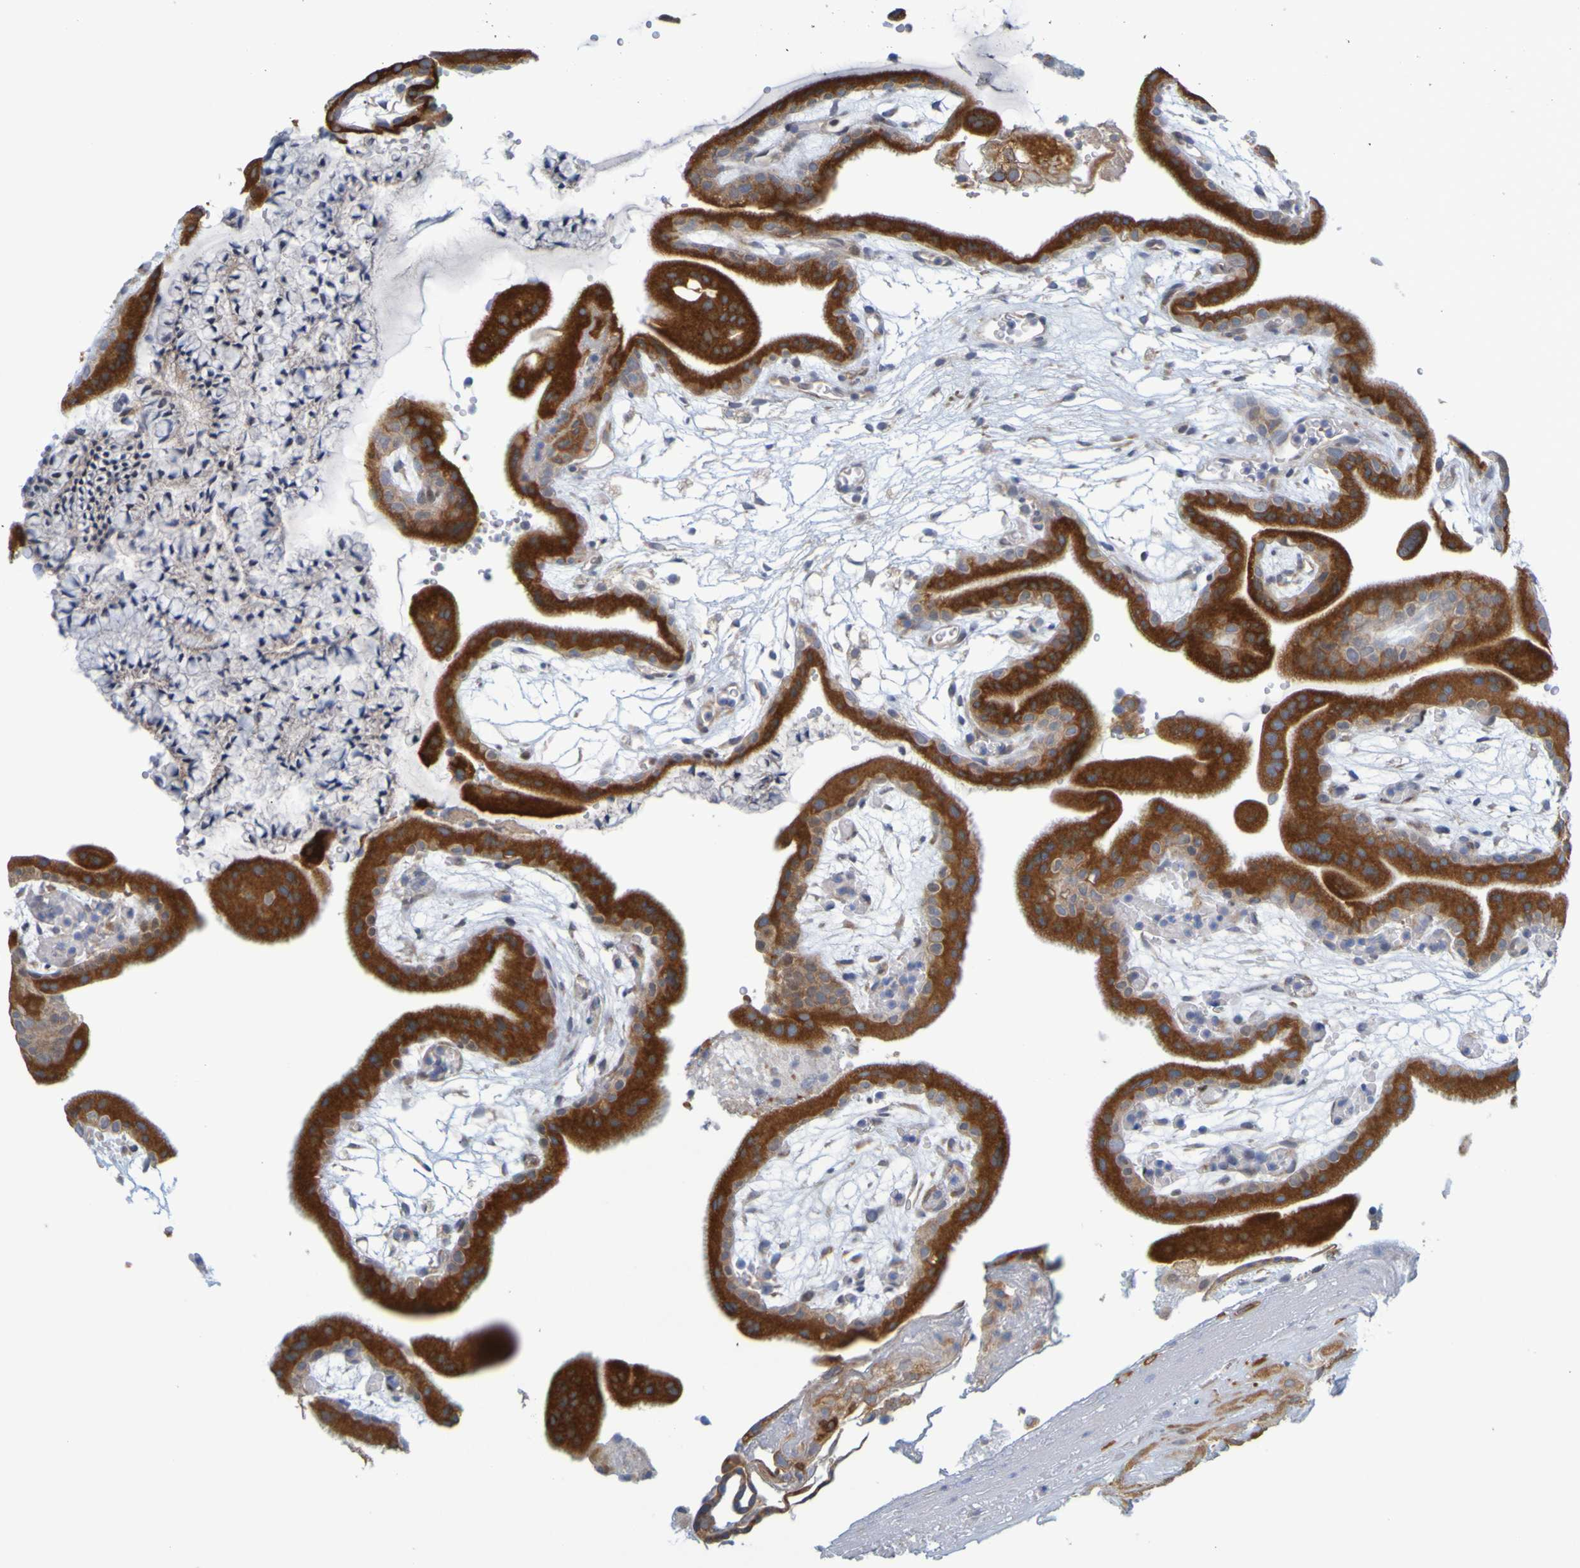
{"staining": {"intensity": "strong", "quantity": "25%-75%", "location": "cytoplasmic/membranous"}, "tissue": "placenta", "cell_type": "Decidual cells", "image_type": "normal", "snomed": [{"axis": "morphology", "description": "Normal tissue, NOS"}, {"axis": "topography", "description": "Placenta"}], "caption": "Decidual cells display high levels of strong cytoplasmic/membranous staining in approximately 25%-75% of cells in normal placenta.", "gene": "MOGS", "patient": {"sex": "female", "age": 18}}